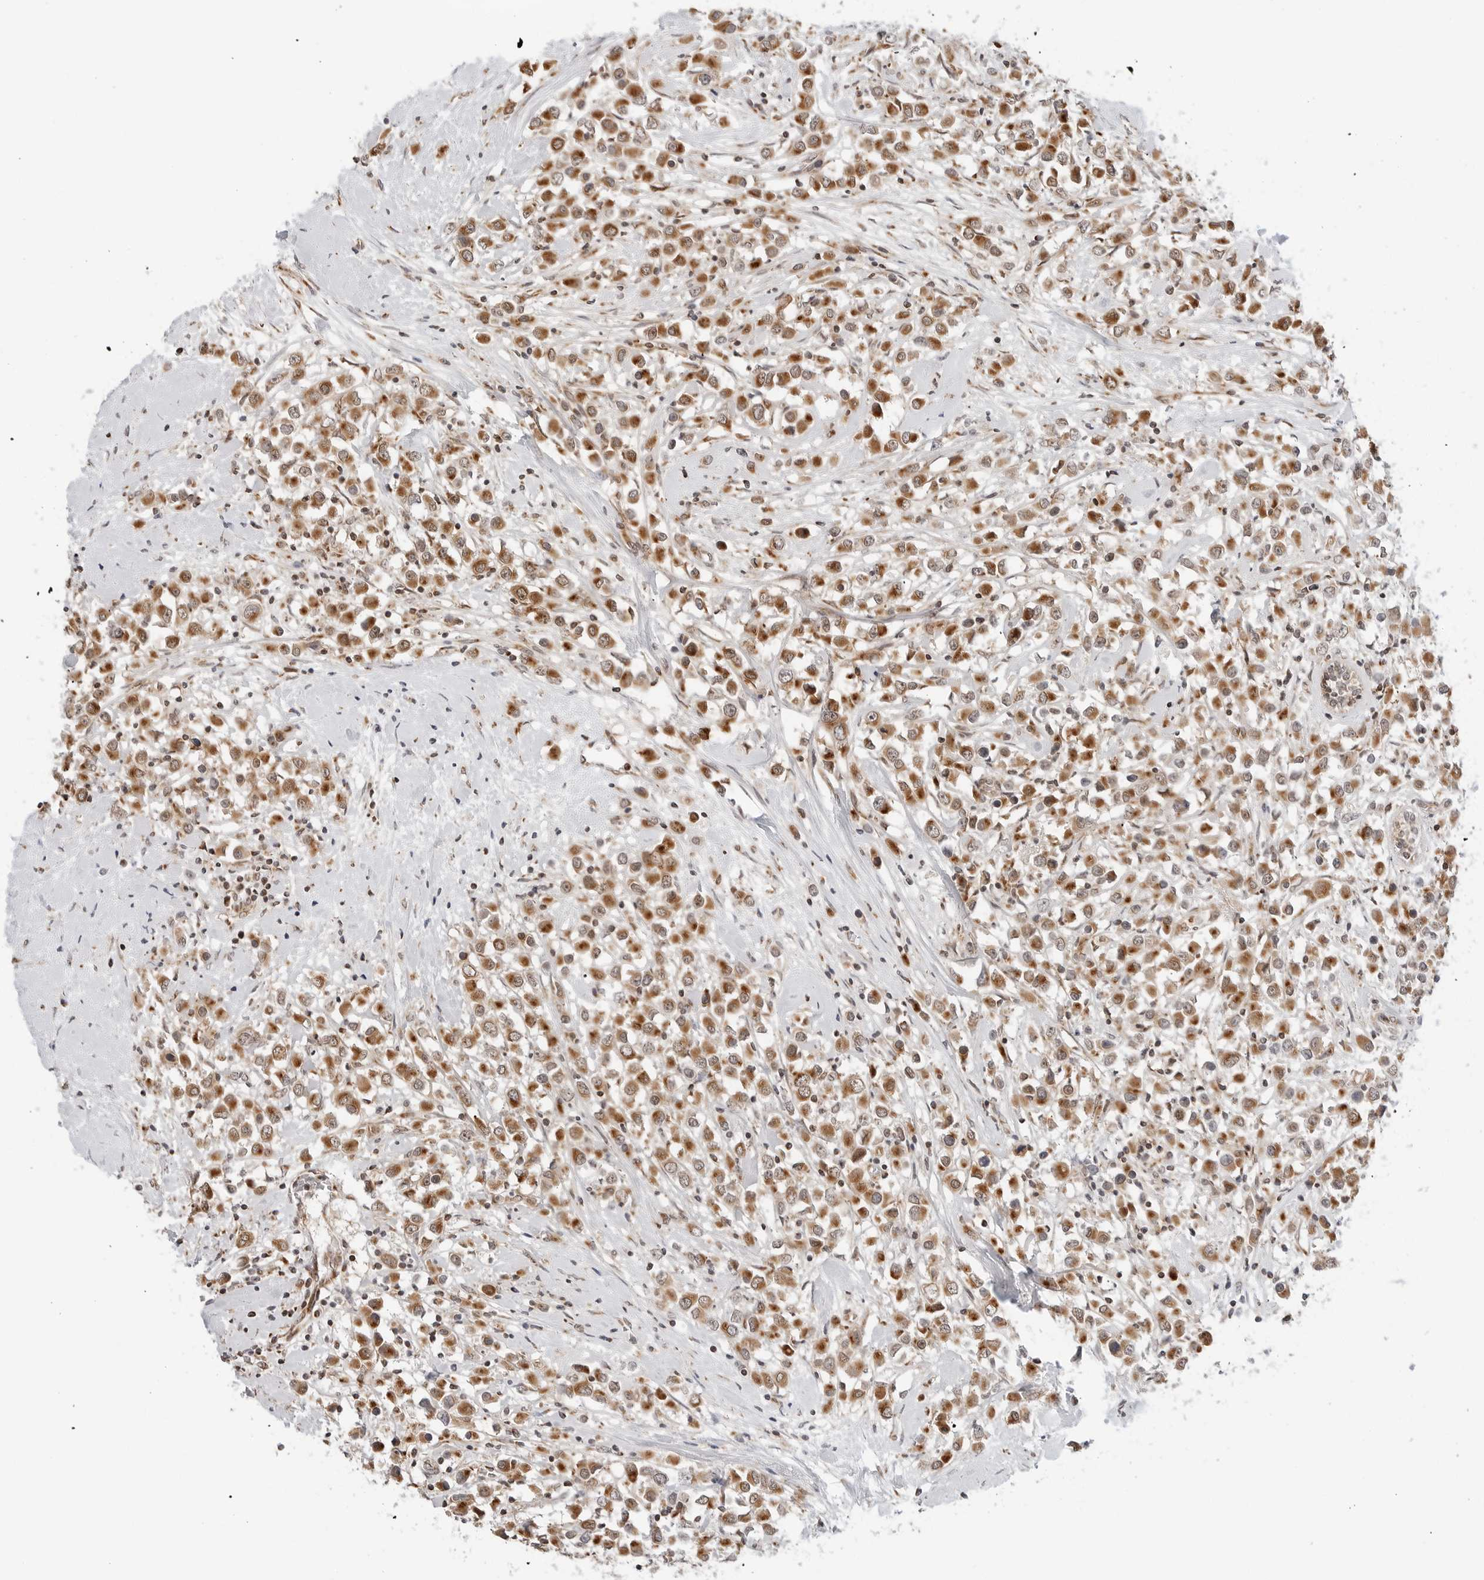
{"staining": {"intensity": "strong", "quantity": ">75%", "location": "cytoplasmic/membranous"}, "tissue": "breast cancer", "cell_type": "Tumor cells", "image_type": "cancer", "snomed": [{"axis": "morphology", "description": "Duct carcinoma"}, {"axis": "topography", "description": "Breast"}], "caption": "Breast invasive ductal carcinoma was stained to show a protein in brown. There is high levels of strong cytoplasmic/membranous staining in approximately >75% of tumor cells. Using DAB (brown) and hematoxylin (blue) stains, captured at high magnification using brightfield microscopy.", "gene": "POLR3GL", "patient": {"sex": "female", "age": 61}}